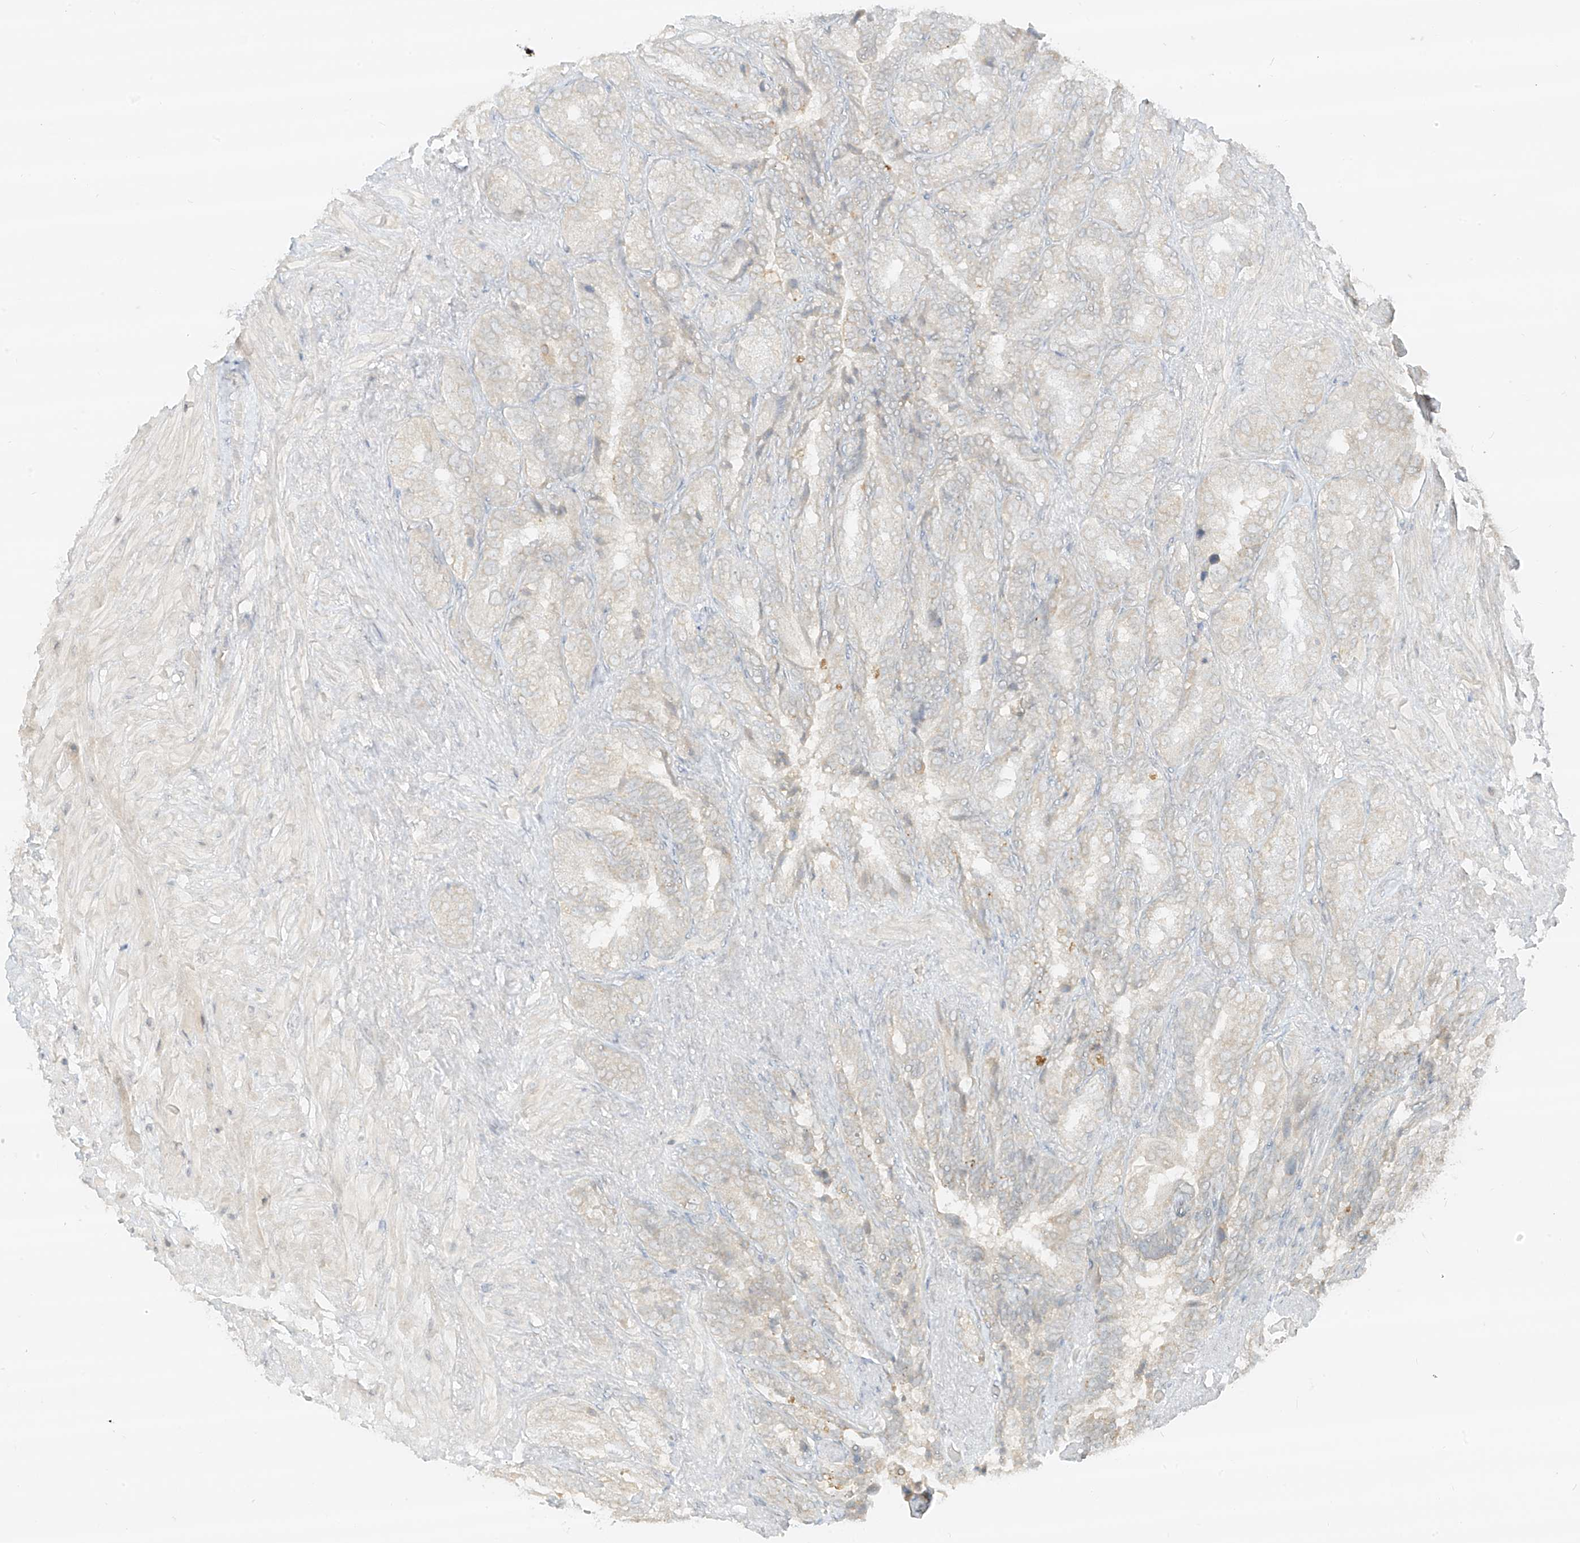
{"staining": {"intensity": "negative", "quantity": "none", "location": "none"}, "tissue": "seminal vesicle", "cell_type": "Glandular cells", "image_type": "normal", "snomed": [{"axis": "morphology", "description": "Normal tissue, NOS"}, {"axis": "topography", "description": "Seminal veicle"}, {"axis": "topography", "description": "Peripheral nerve tissue"}], "caption": "Immunohistochemistry (IHC) of normal seminal vesicle shows no staining in glandular cells.", "gene": "LIPT1", "patient": {"sex": "male", "age": 63}}